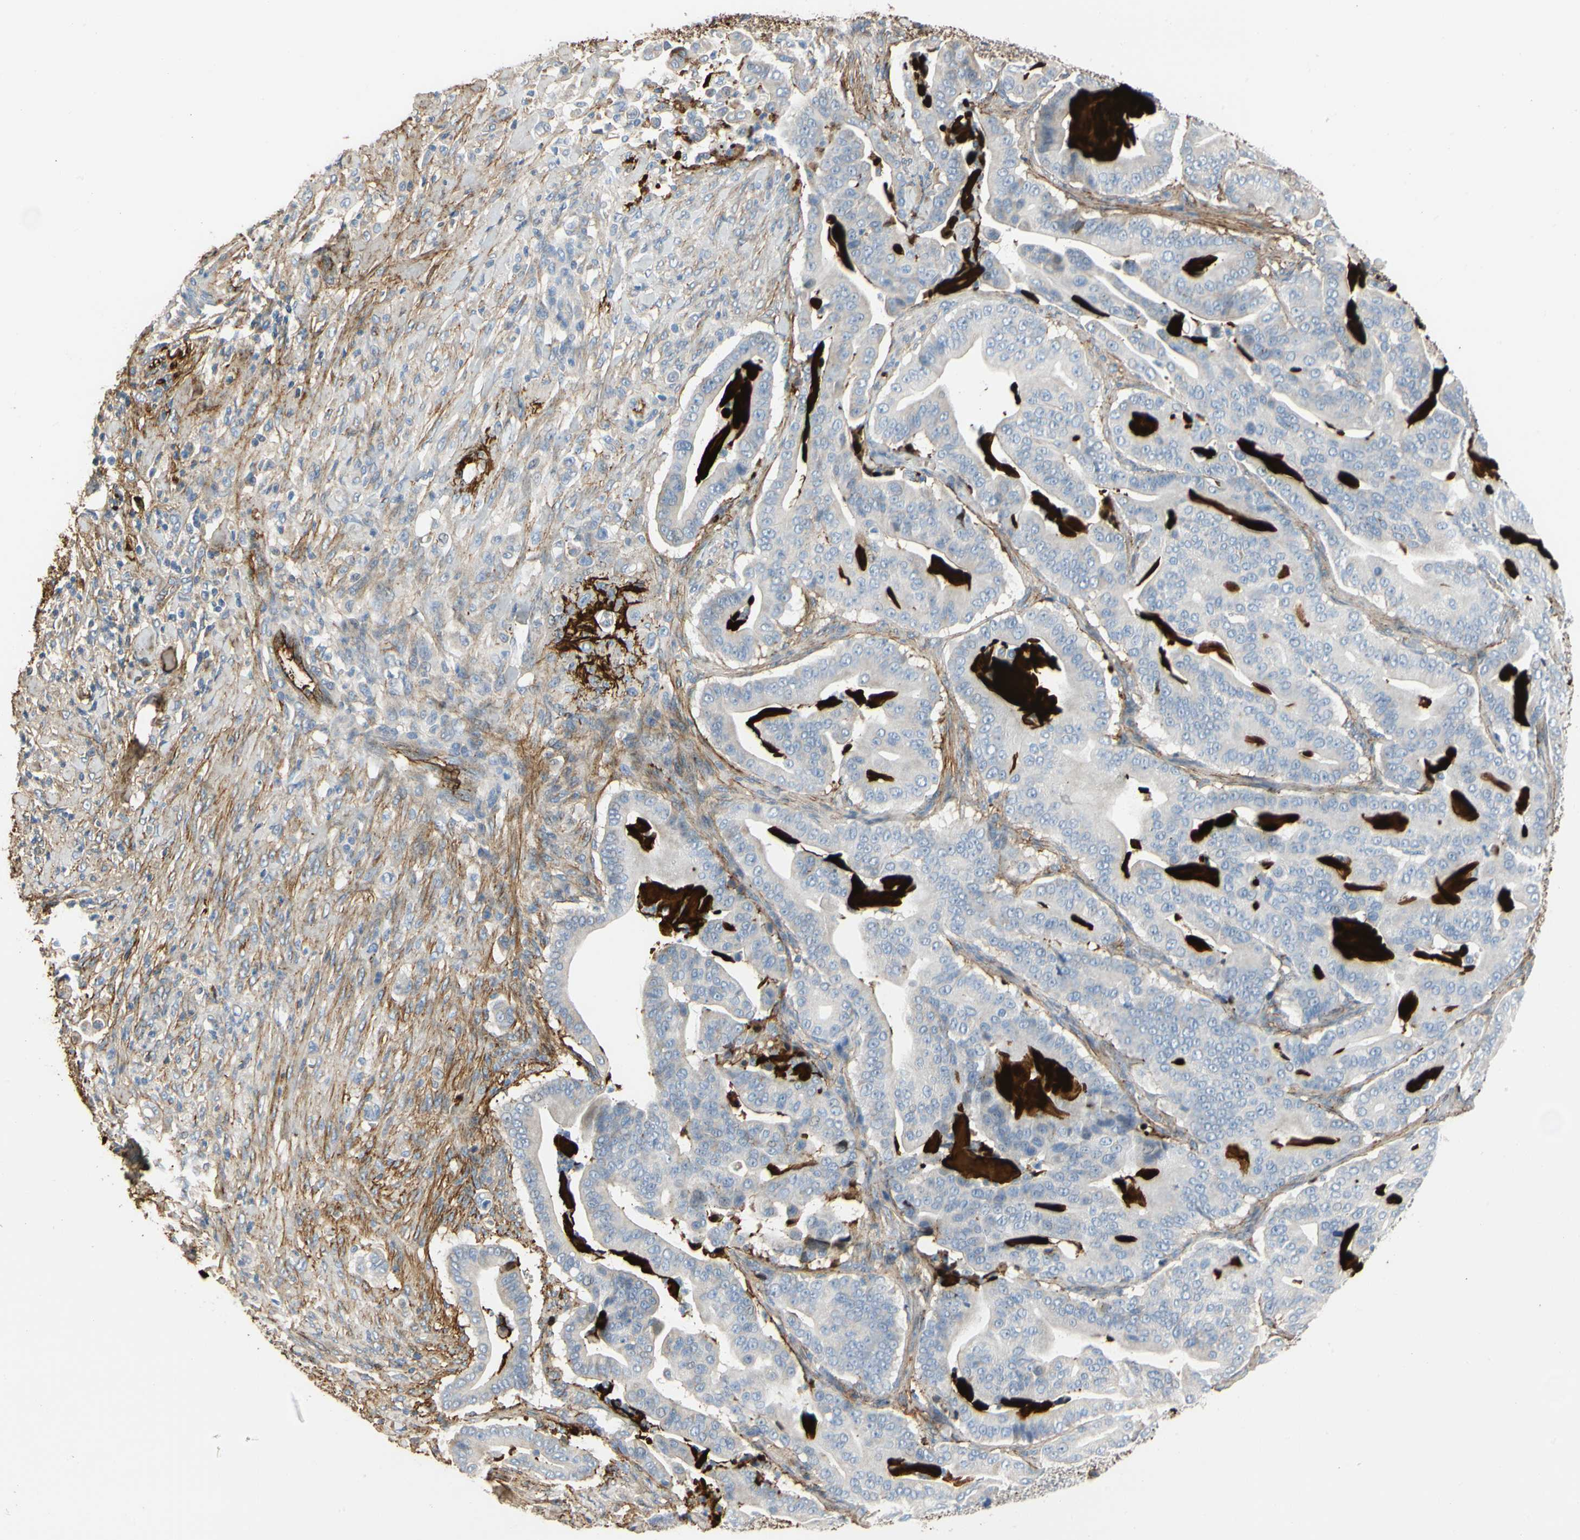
{"staining": {"intensity": "negative", "quantity": "none", "location": "none"}, "tissue": "pancreatic cancer", "cell_type": "Tumor cells", "image_type": "cancer", "snomed": [{"axis": "morphology", "description": "Adenocarcinoma, NOS"}, {"axis": "topography", "description": "Pancreas"}], "caption": "This is a image of immunohistochemistry (IHC) staining of adenocarcinoma (pancreatic), which shows no staining in tumor cells. (Stains: DAB (3,3'-diaminobenzidine) immunohistochemistry with hematoxylin counter stain, Microscopy: brightfield microscopy at high magnification).", "gene": "FGB", "patient": {"sex": "male", "age": 63}}